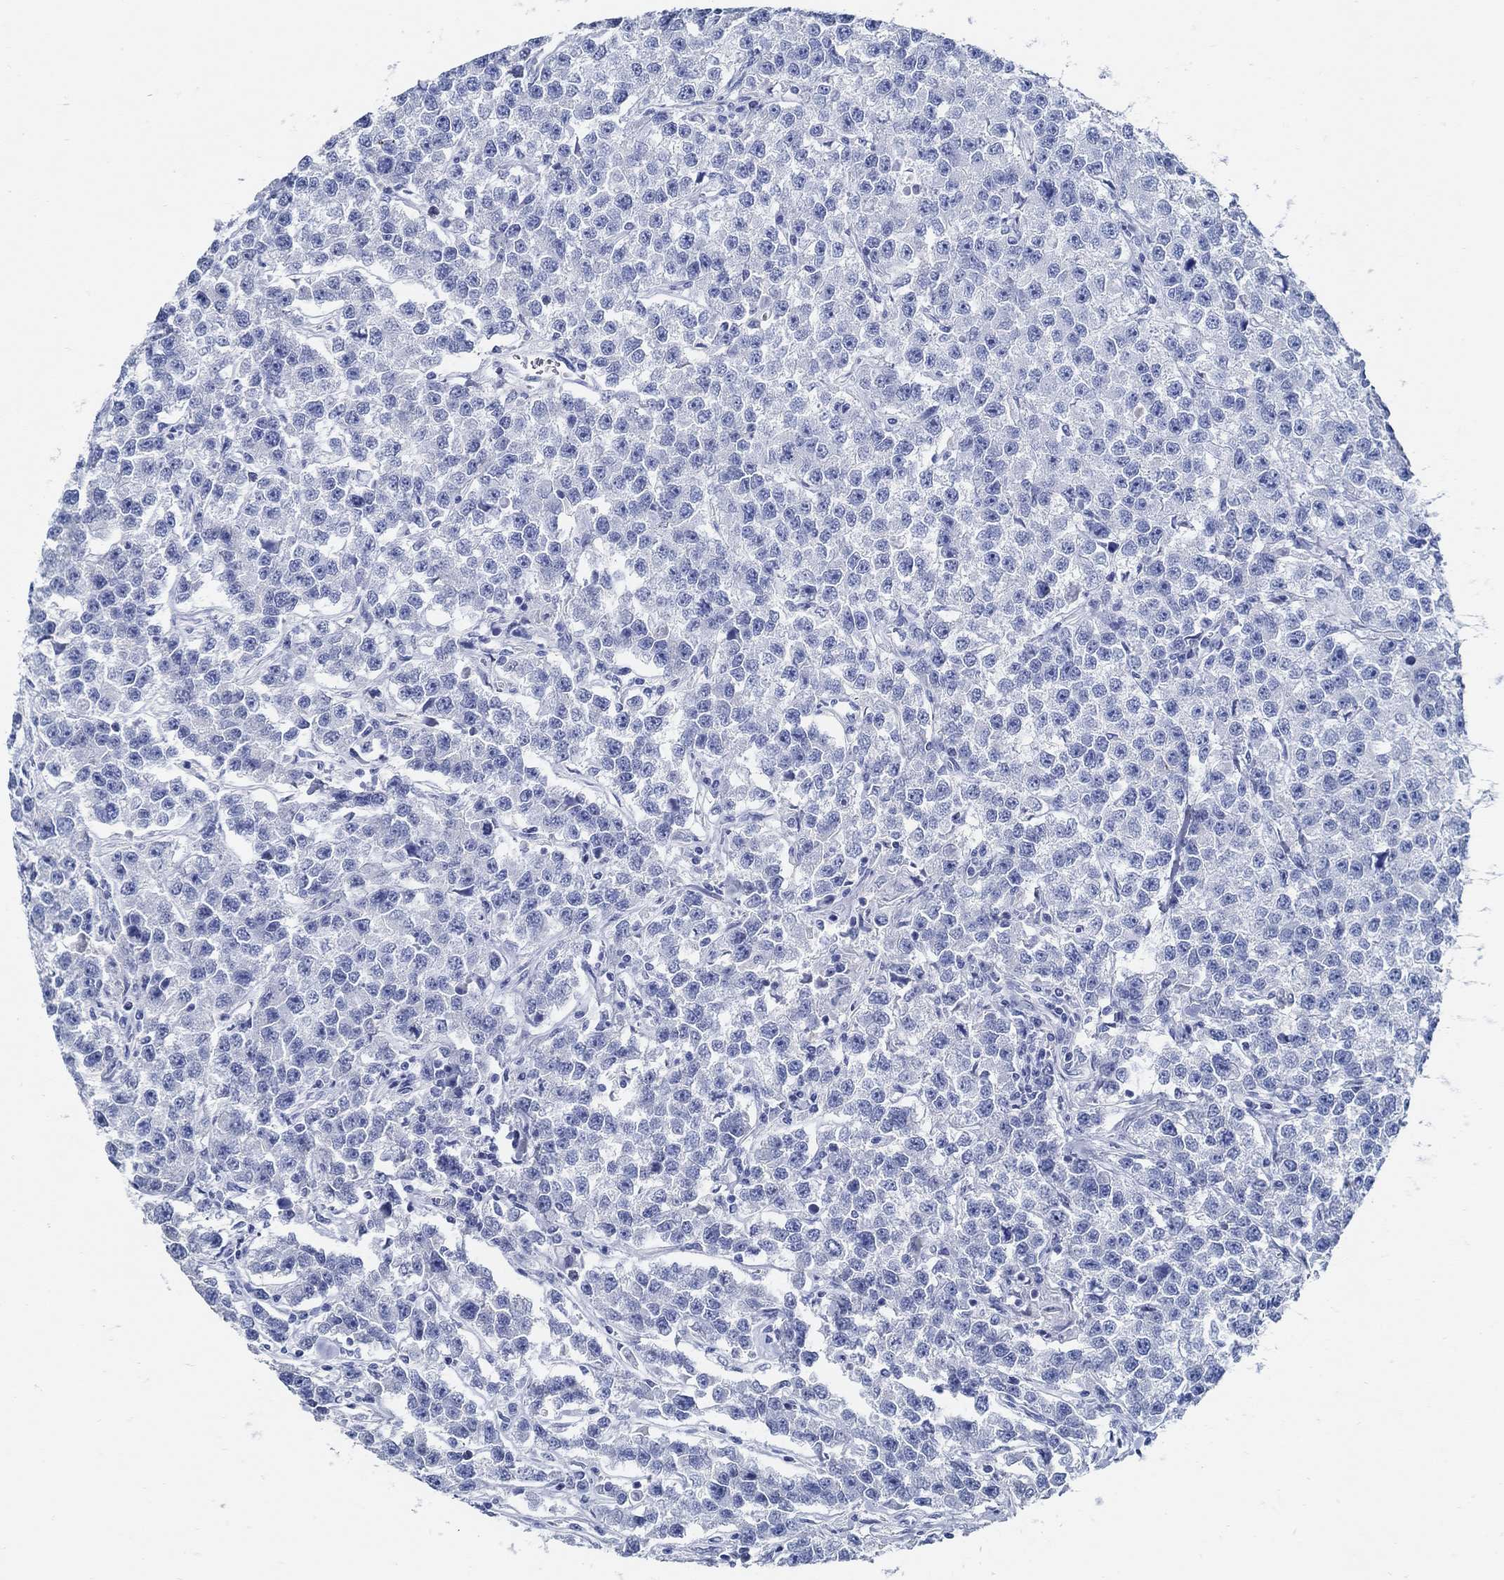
{"staining": {"intensity": "negative", "quantity": "none", "location": "none"}, "tissue": "testis cancer", "cell_type": "Tumor cells", "image_type": "cancer", "snomed": [{"axis": "morphology", "description": "Seminoma, NOS"}, {"axis": "topography", "description": "Testis"}], "caption": "A high-resolution photomicrograph shows immunohistochemistry (IHC) staining of seminoma (testis), which shows no significant staining in tumor cells.", "gene": "SLC45A1", "patient": {"sex": "male", "age": 59}}